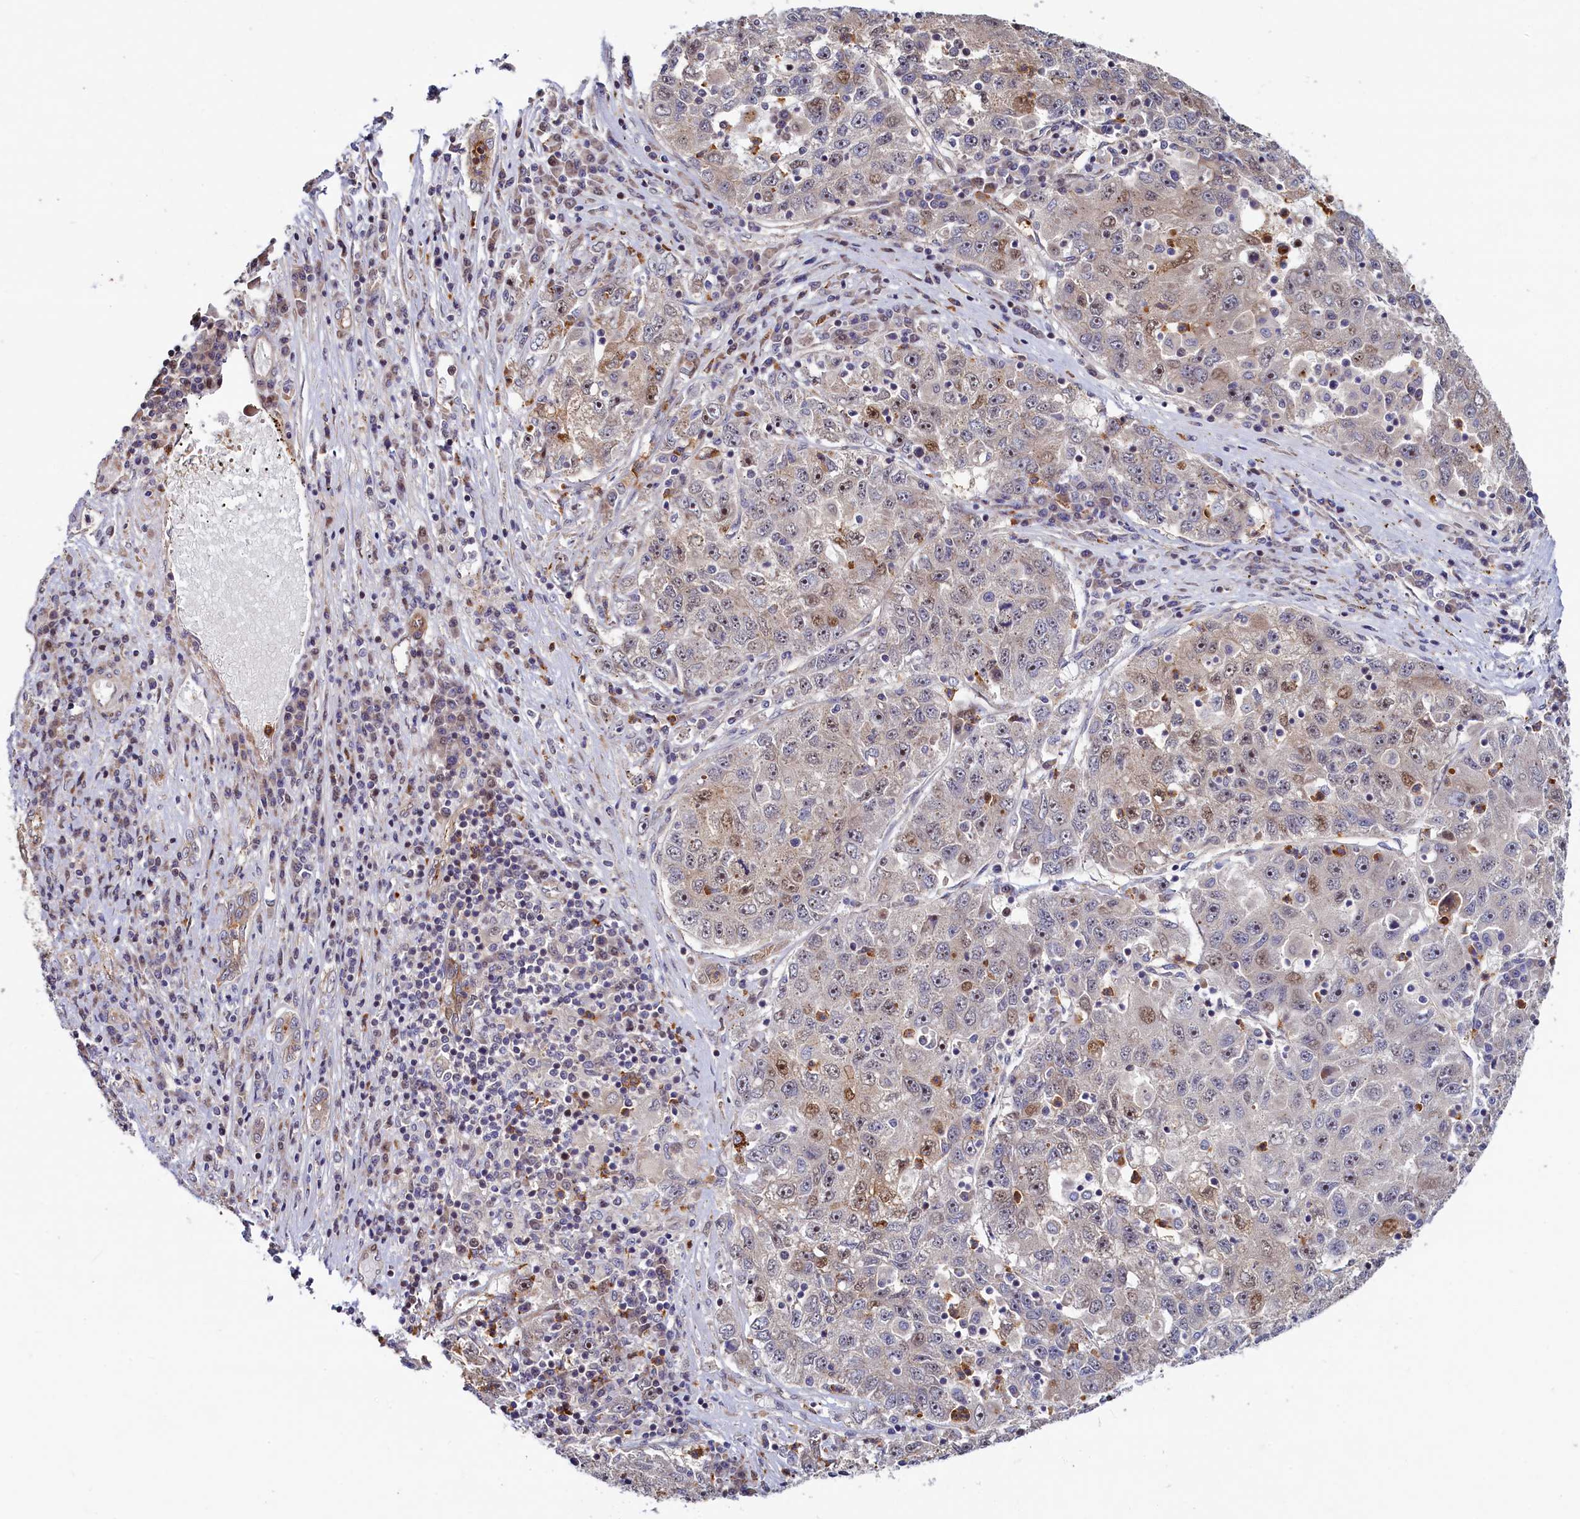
{"staining": {"intensity": "moderate", "quantity": "<25%", "location": "nuclear"}, "tissue": "liver cancer", "cell_type": "Tumor cells", "image_type": "cancer", "snomed": [{"axis": "morphology", "description": "Carcinoma, Hepatocellular, NOS"}, {"axis": "topography", "description": "Liver"}], "caption": "This histopathology image reveals IHC staining of human liver hepatocellular carcinoma, with low moderate nuclear staining in approximately <25% of tumor cells.", "gene": "PIK3C3", "patient": {"sex": "male", "age": 49}}